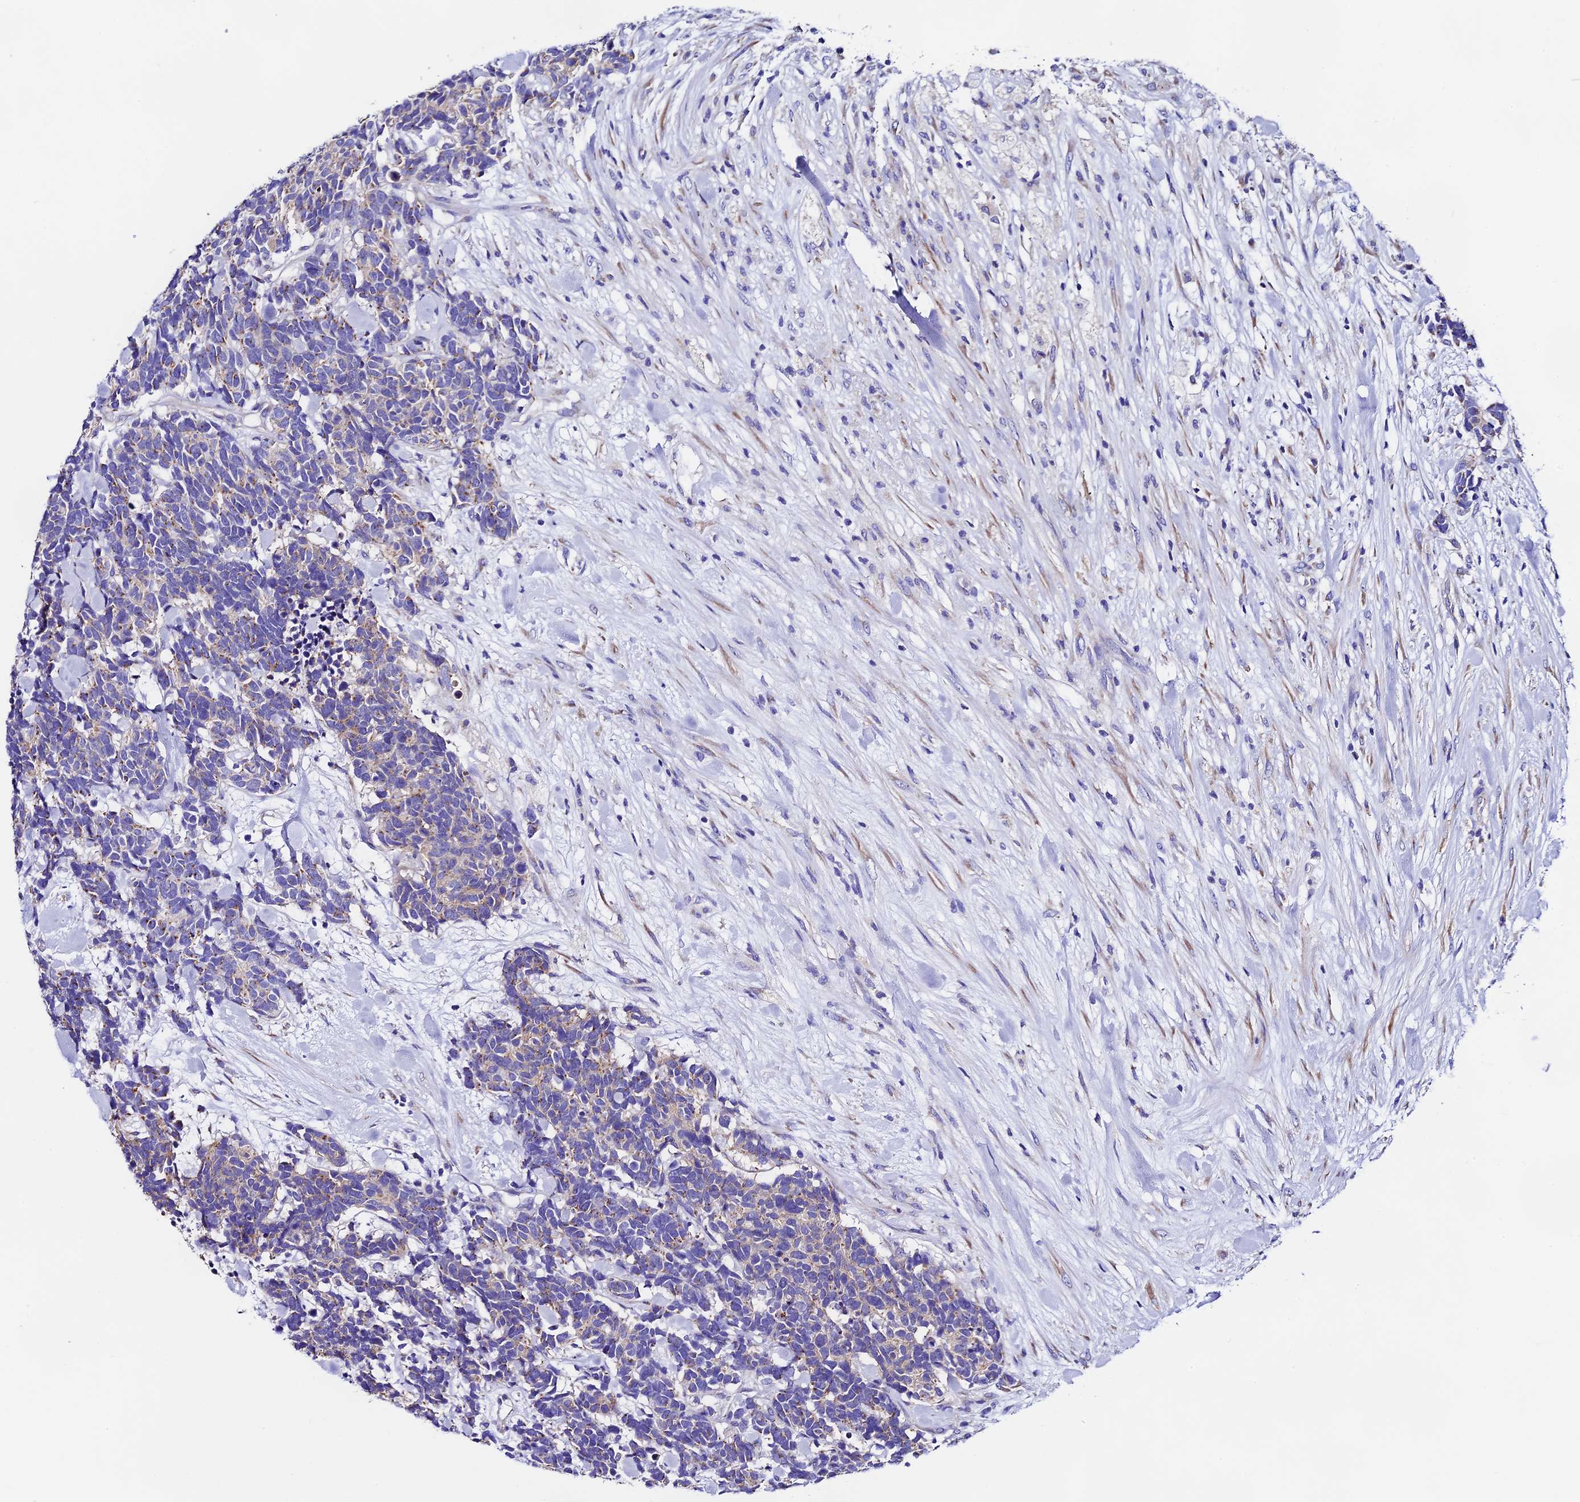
{"staining": {"intensity": "weak", "quantity": "<25%", "location": "cytoplasmic/membranous"}, "tissue": "carcinoid", "cell_type": "Tumor cells", "image_type": "cancer", "snomed": [{"axis": "morphology", "description": "Carcinoma, NOS"}, {"axis": "morphology", "description": "Carcinoid, malignant, NOS"}, {"axis": "topography", "description": "Prostate"}], "caption": "Carcinoid was stained to show a protein in brown. There is no significant staining in tumor cells.", "gene": "COMTD1", "patient": {"sex": "male", "age": 57}}